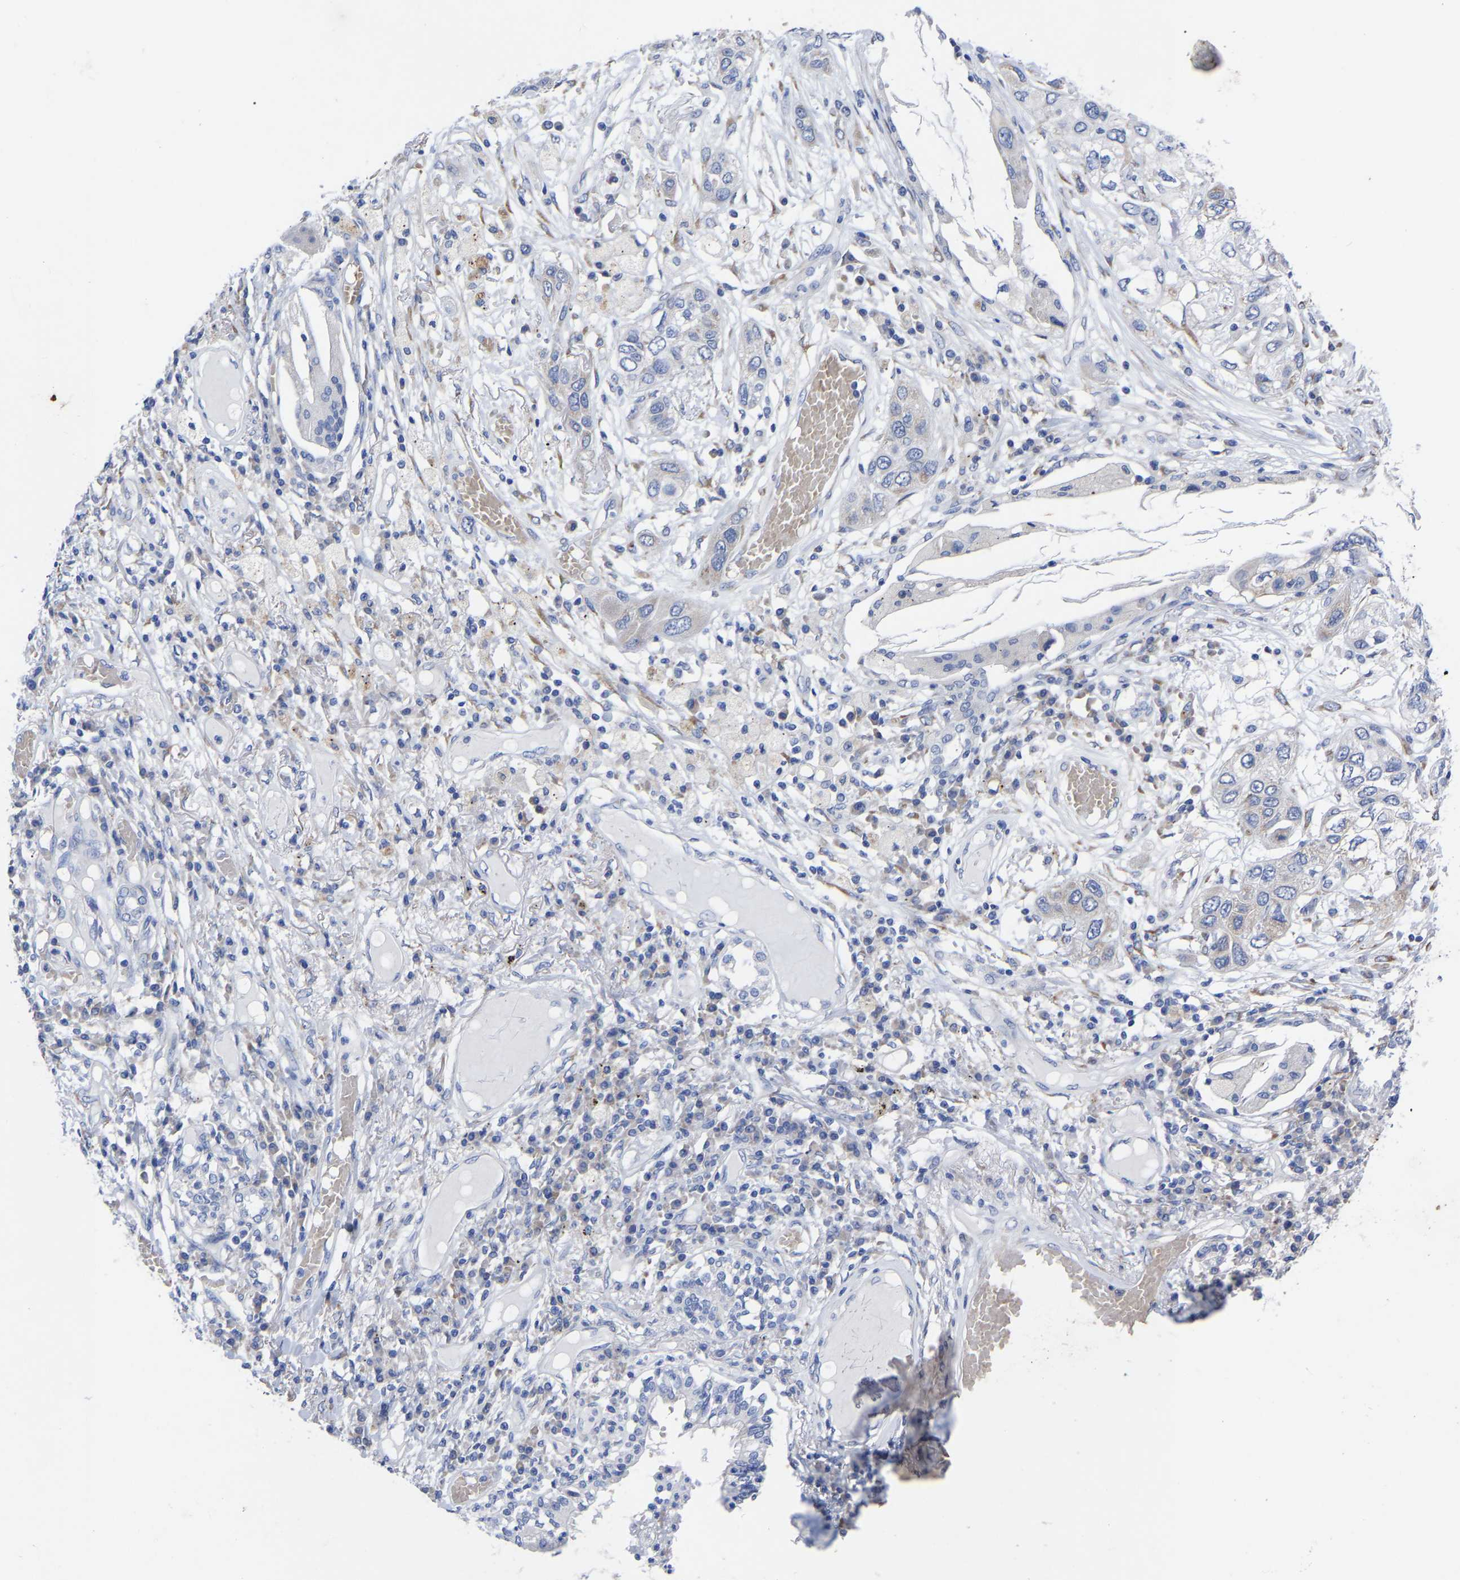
{"staining": {"intensity": "negative", "quantity": "none", "location": "none"}, "tissue": "lung cancer", "cell_type": "Tumor cells", "image_type": "cancer", "snomed": [{"axis": "morphology", "description": "Squamous cell carcinoma, NOS"}, {"axis": "topography", "description": "Lung"}], "caption": "Tumor cells show no significant expression in squamous cell carcinoma (lung).", "gene": "GDF3", "patient": {"sex": "male", "age": 71}}